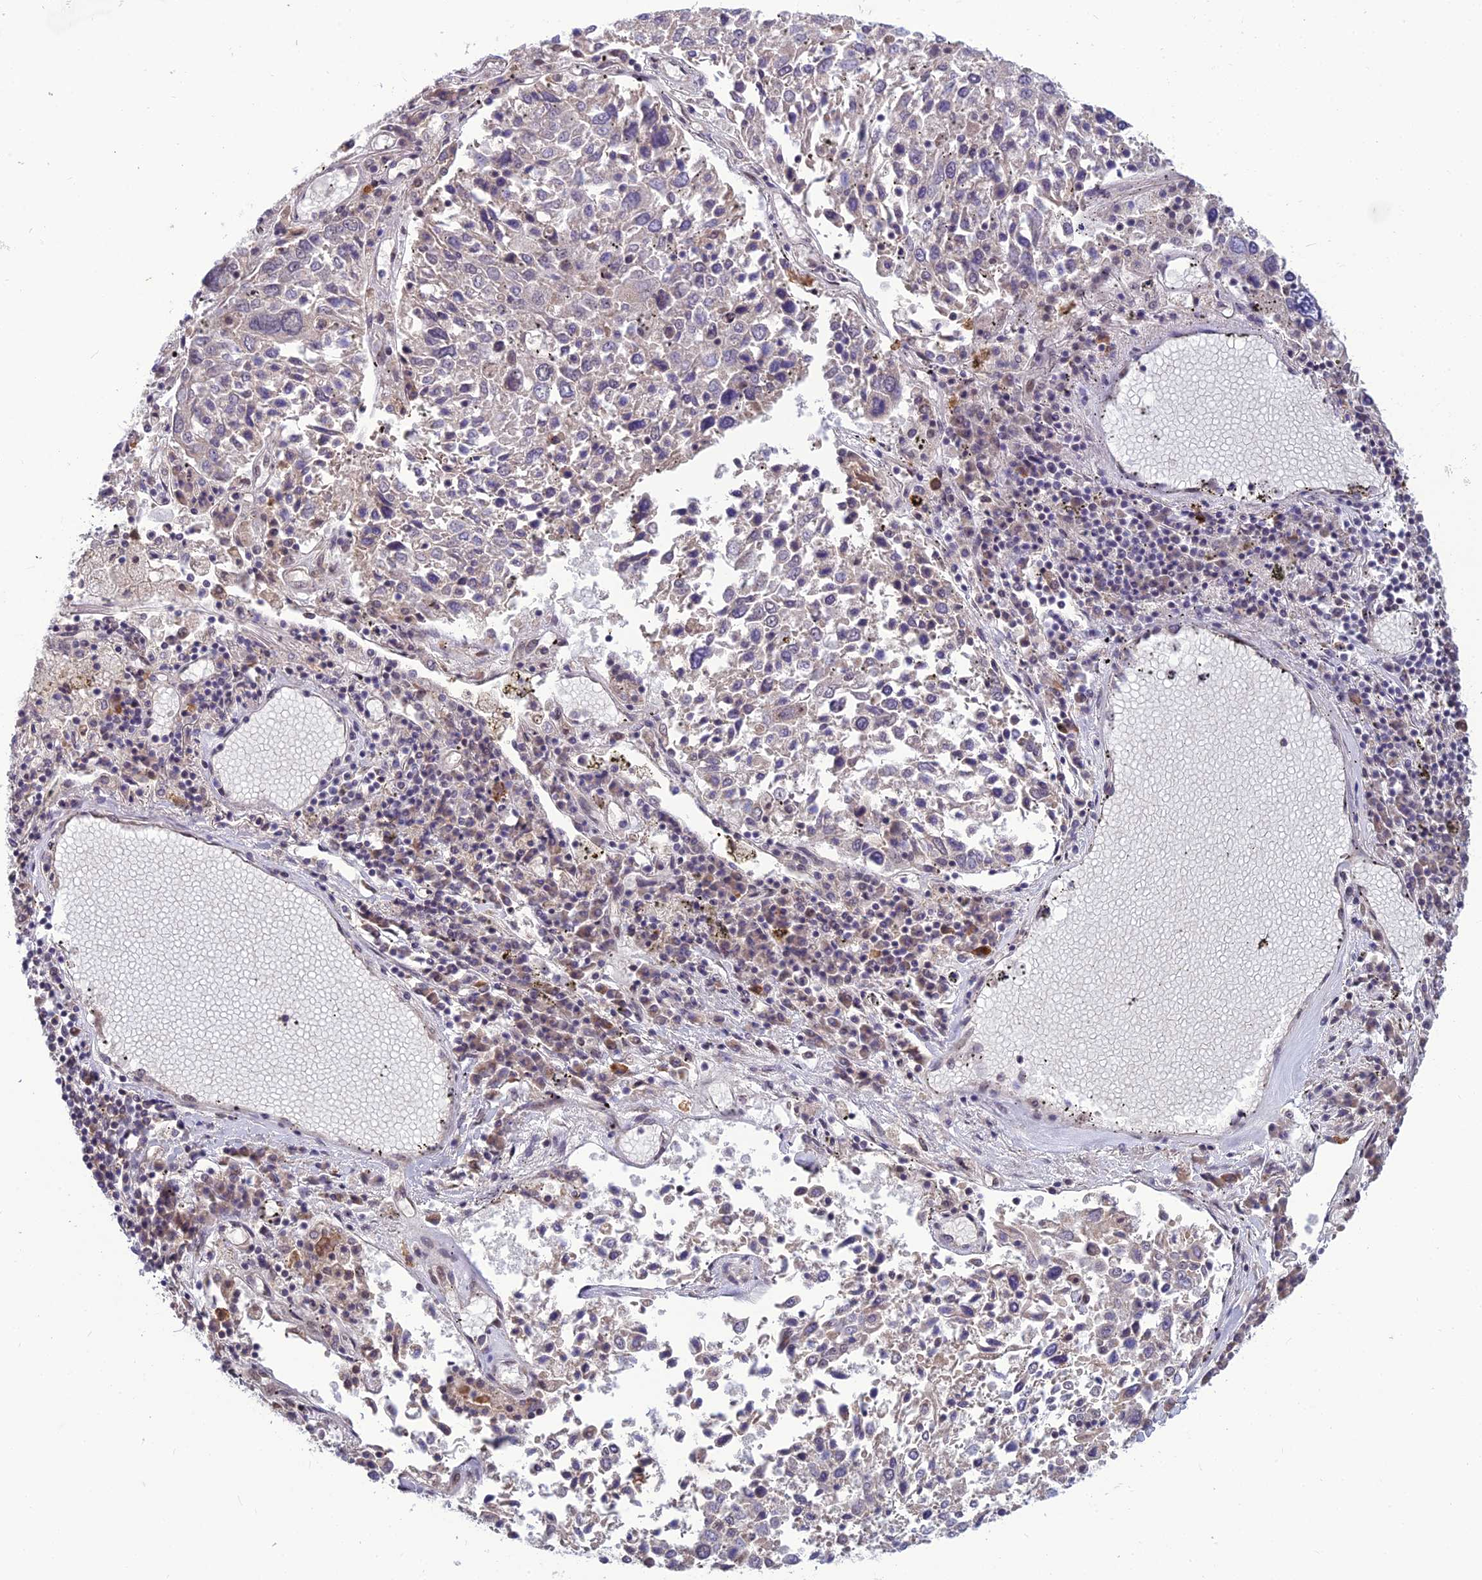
{"staining": {"intensity": "negative", "quantity": "none", "location": "none"}, "tissue": "lung cancer", "cell_type": "Tumor cells", "image_type": "cancer", "snomed": [{"axis": "morphology", "description": "Squamous cell carcinoma, NOS"}, {"axis": "topography", "description": "Lung"}], "caption": "Tumor cells are negative for brown protein staining in squamous cell carcinoma (lung). (DAB (3,3'-diaminobenzidine) IHC visualized using brightfield microscopy, high magnification).", "gene": "FBRS", "patient": {"sex": "male", "age": 65}}